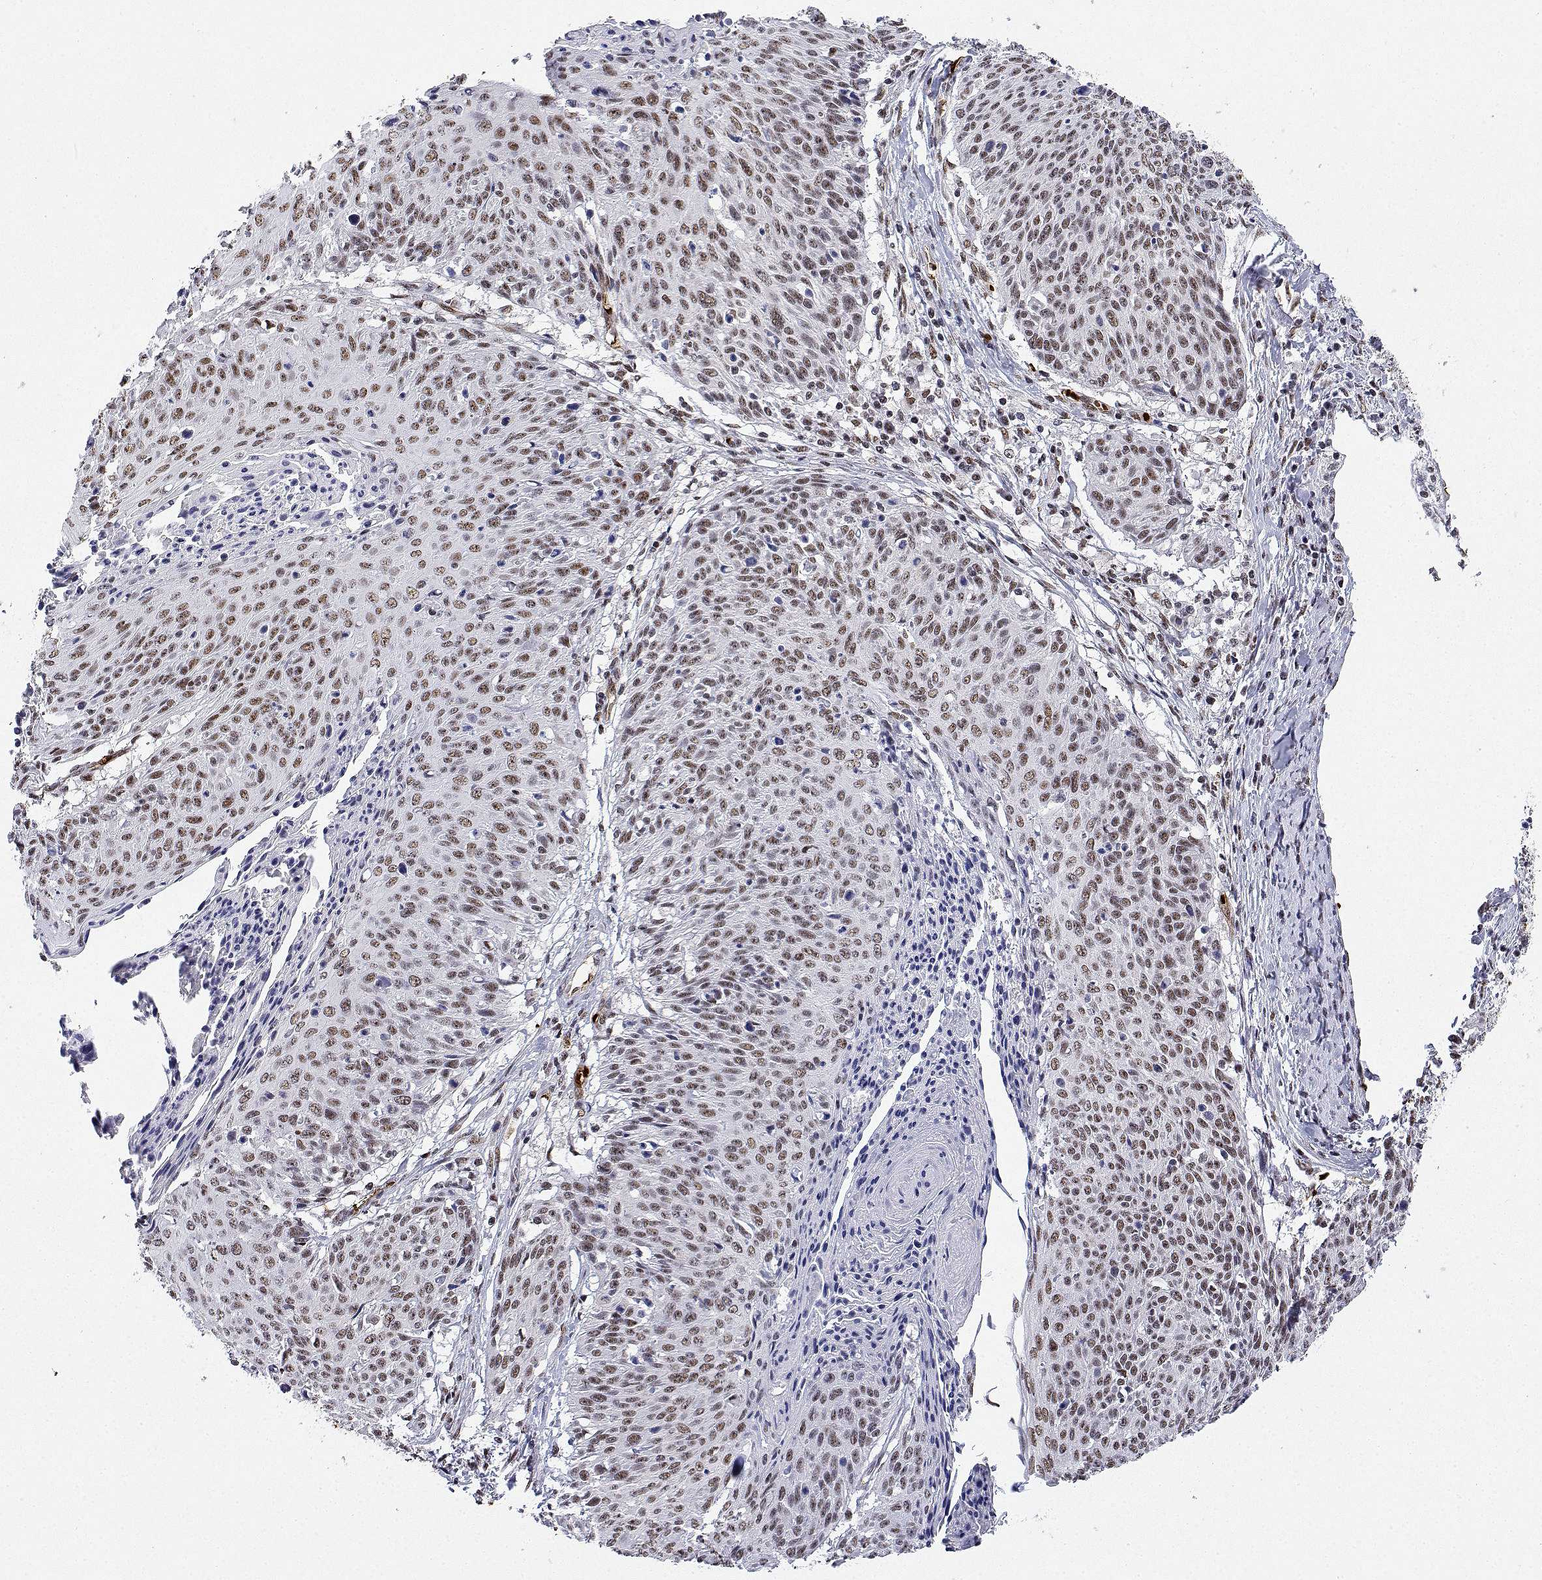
{"staining": {"intensity": "moderate", "quantity": ">75%", "location": "nuclear"}, "tissue": "cervical cancer", "cell_type": "Tumor cells", "image_type": "cancer", "snomed": [{"axis": "morphology", "description": "Squamous cell carcinoma, NOS"}, {"axis": "topography", "description": "Cervix"}], "caption": "Protein expression analysis of human cervical cancer reveals moderate nuclear staining in approximately >75% of tumor cells.", "gene": "ADAR", "patient": {"sex": "female", "age": 45}}